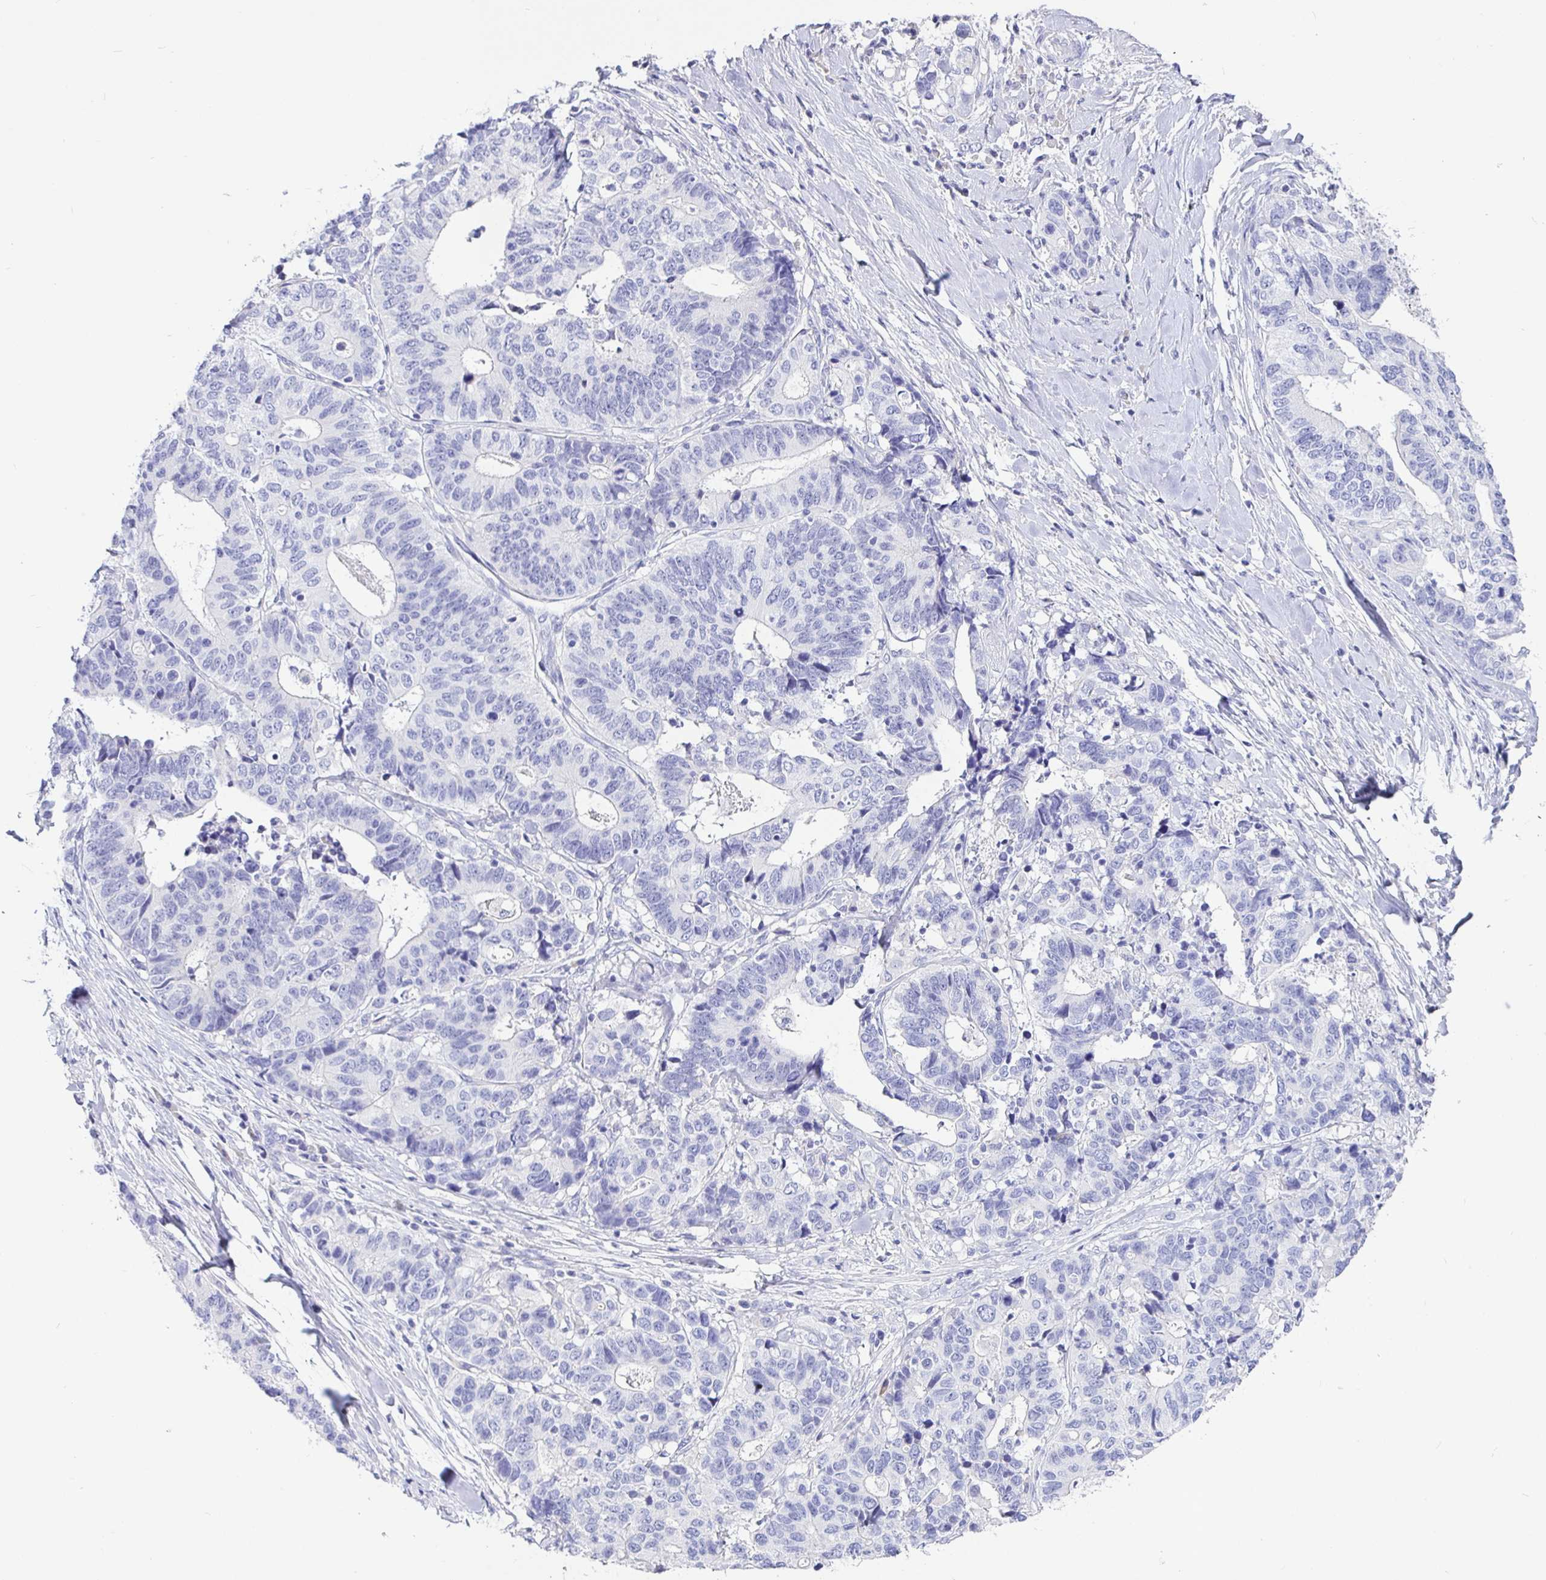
{"staining": {"intensity": "negative", "quantity": "none", "location": "none"}, "tissue": "stomach cancer", "cell_type": "Tumor cells", "image_type": "cancer", "snomed": [{"axis": "morphology", "description": "Adenocarcinoma, NOS"}, {"axis": "topography", "description": "Stomach, upper"}], "caption": "Stomach cancer (adenocarcinoma) was stained to show a protein in brown. There is no significant positivity in tumor cells. (Immunohistochemistry (ihc), brightfield microscopy, high magnification).", "gene": "TPTE", "patient": {"sex": "female", "age": 67}}